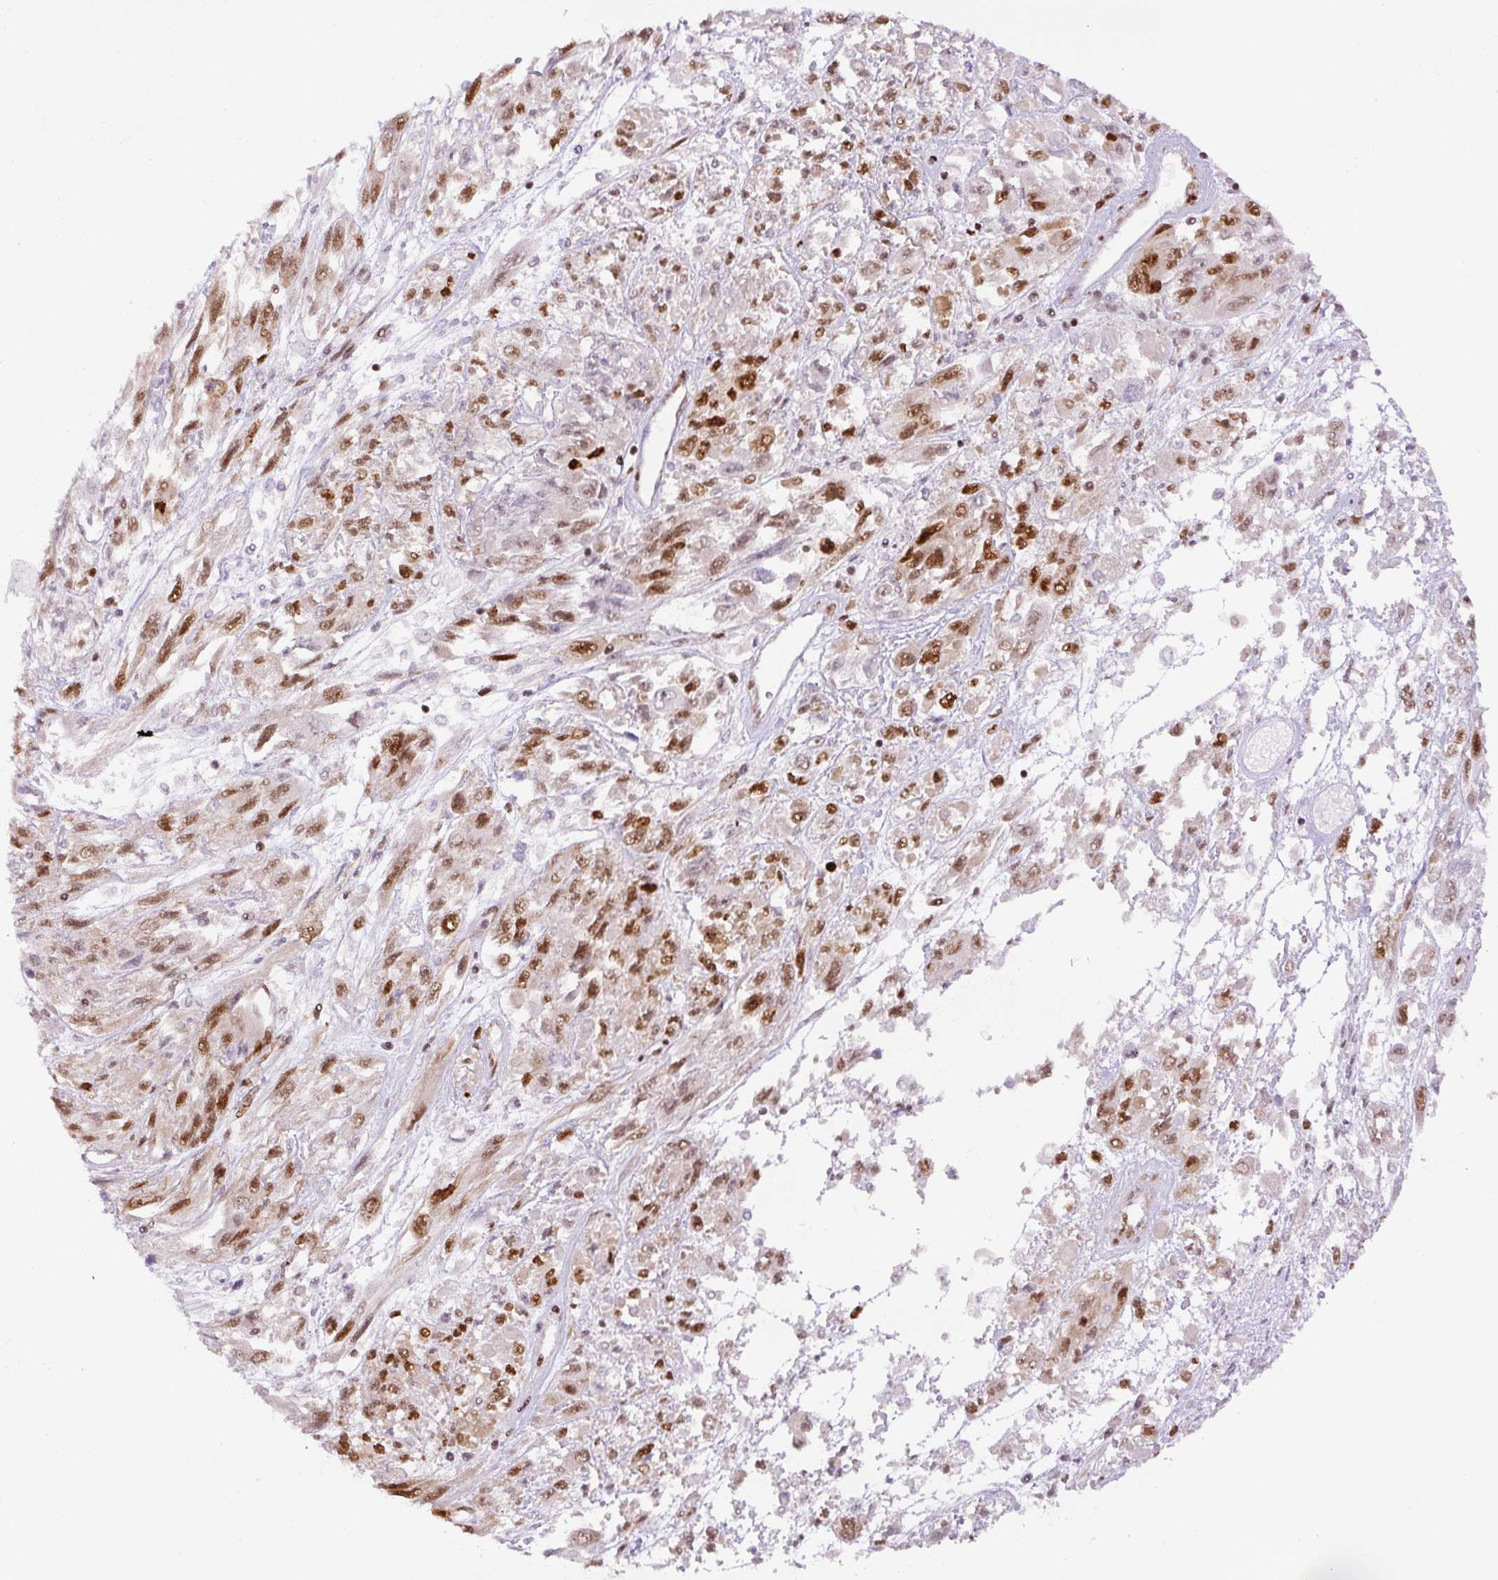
{"staining": {"intensity": "strong", "quantity": ">75%", "location": "nuclear"}, "tissue": "melanoma", "cell_type": "Tumor cells", "image_type": "cancer", "snomed": [{"axis": "morphology", "description": "Malignant melanoma, NOS"}, {"axis": "topography", "description": "Skin"}], "caption": "A brown stain labels strong nuclear staining of a protein in melanoma tumor cells.", "gene": "FUS", "patient": {"sex": "female", "age": 91}}